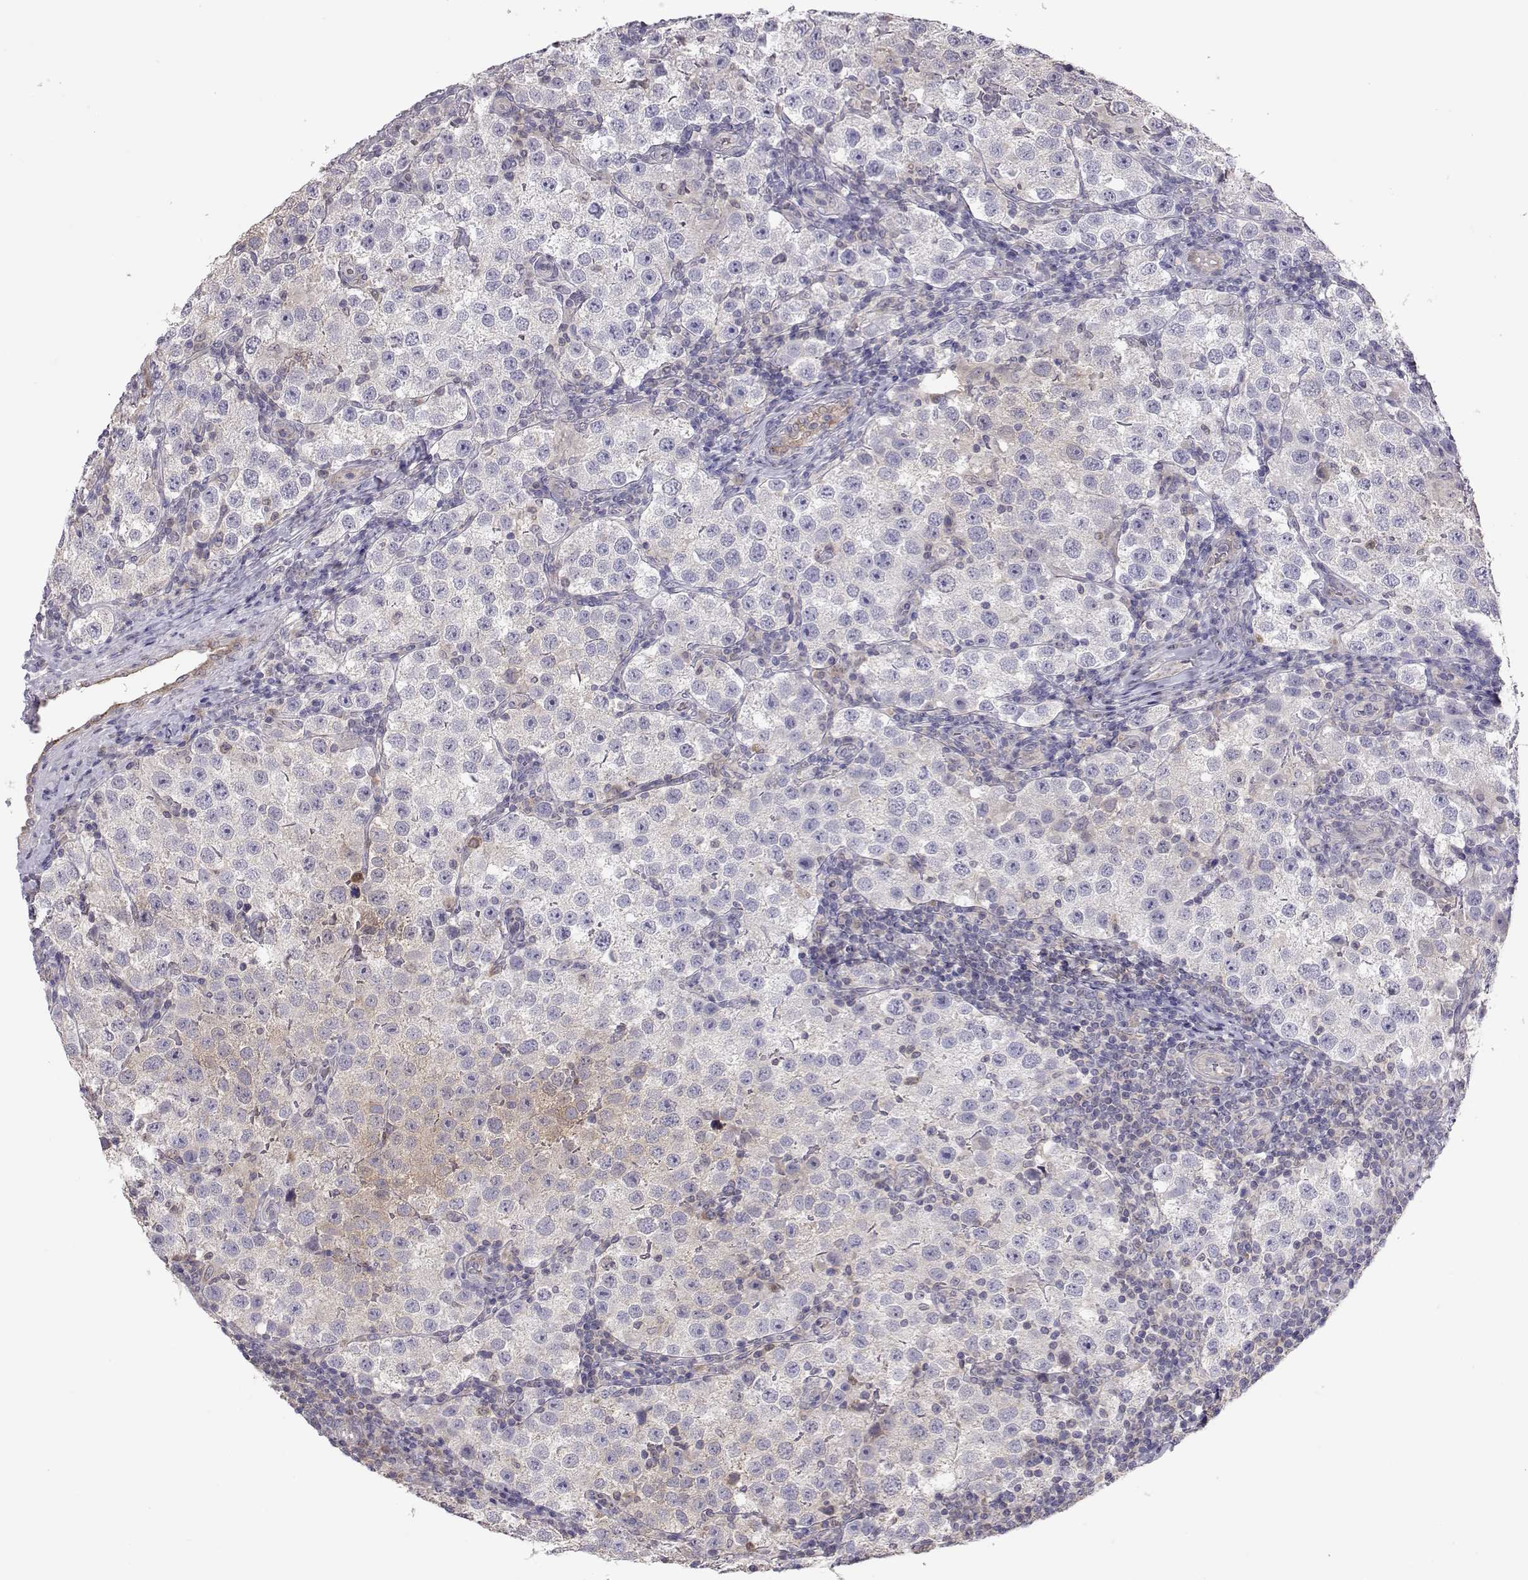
{"staining": {"intensity": "weak", "quantity": "<25%", "location": "cytoplasmic/membranous"}, "tissue": "testis cancer", "cell_type": "Tumor cells", "image_type": "cancer", "snomed": [{"axis": "morphology", "description": "Seminoma, NOS"}, {"axis": "topography", "description": "Testis"}], "caption": "Immunohistochemical staining of testis cancer exhibits no significant positivity in tumor cells. (Brightfield microscopy of DAB IHC at high magnification).", "gene": "NCAM2", "patient": {"sex": "male", "age": 37}}